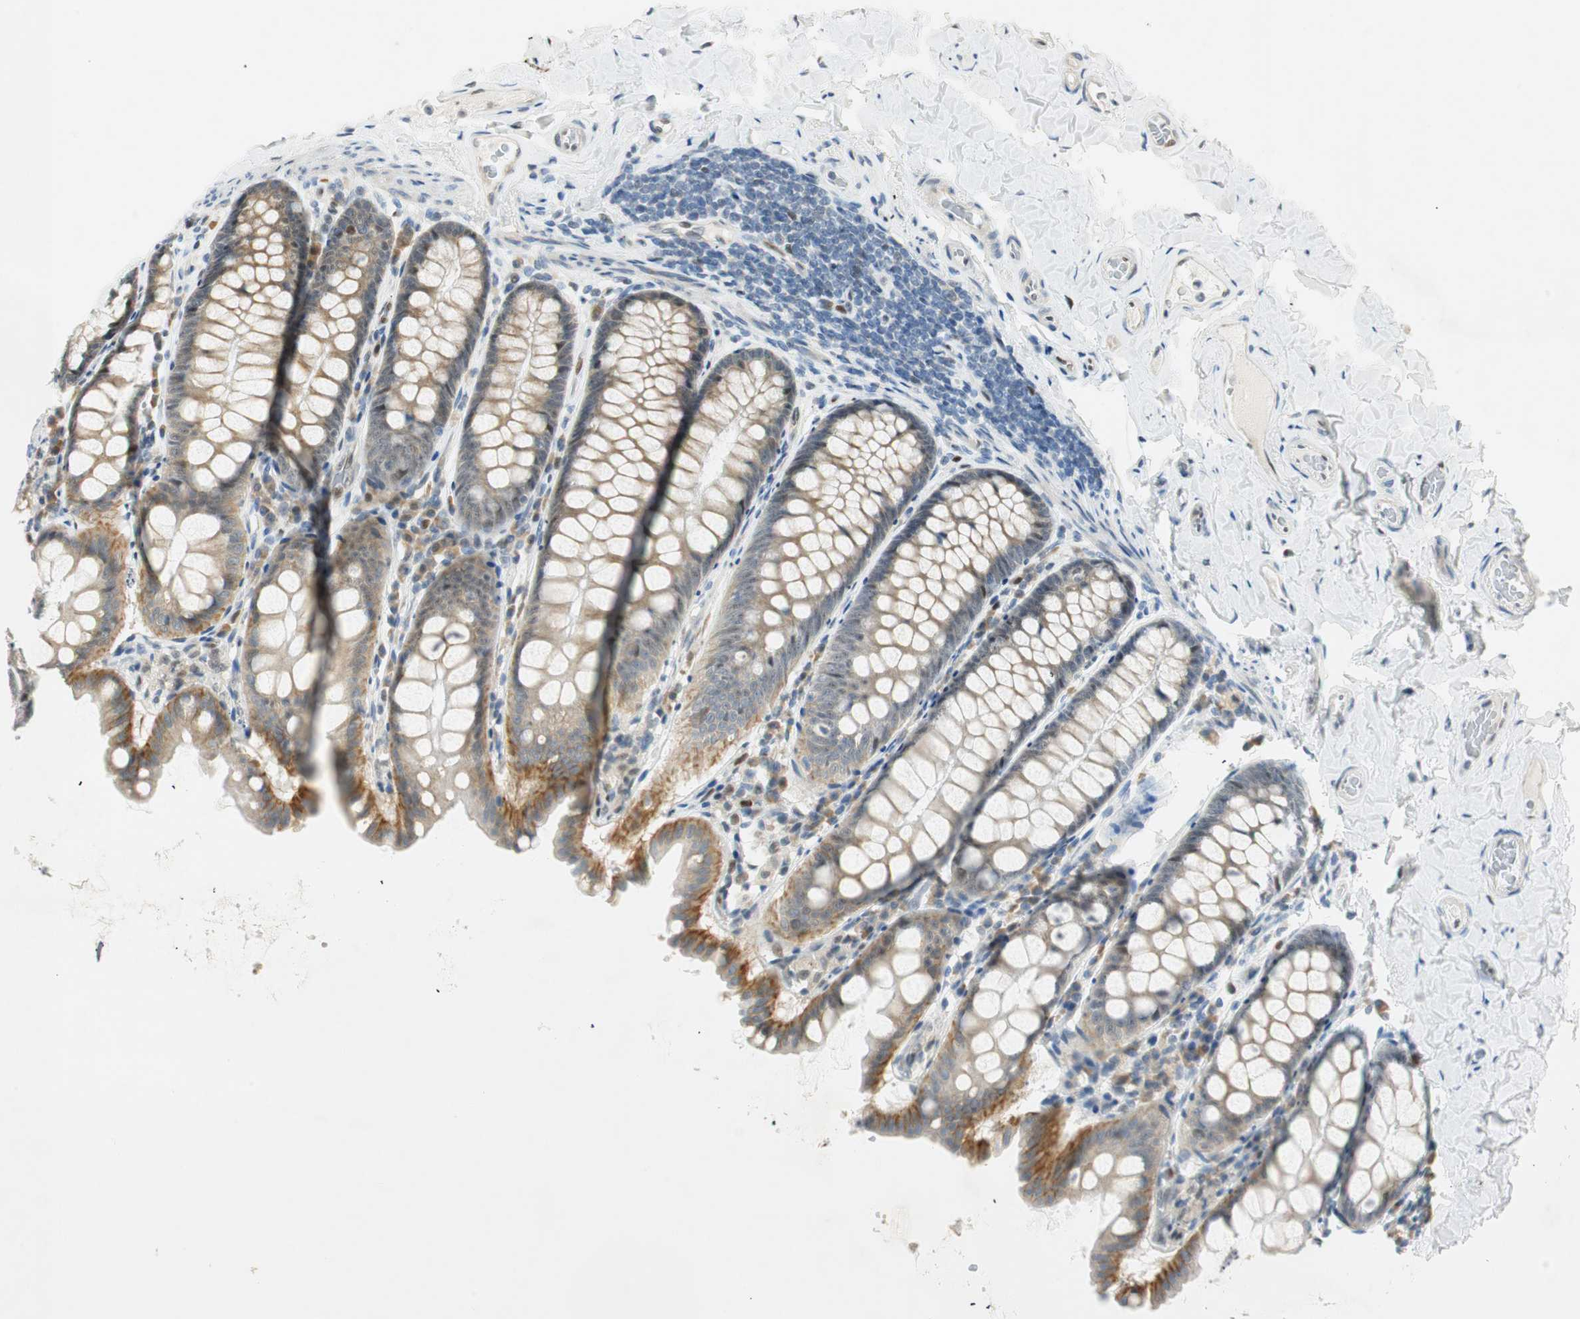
{"staining": {"intensity": "weak", "quantity": ">75%", "location": "nuclear"}, "tissue": "colon", "cell_type": "Endothelial cells", "image_type": "normal", "snomed": [{"axis": "morphology", "description": "Normal tissue, NOS"}, {"axis": "topography", "description": "Colon"}], "caption": "Protein staining by immunohistochemistry shows weak nuclear staining in approximately >75% of endothelial cells in normal colon. (Stains: DAB (3,3'-diaminobenzidine) in brown, nuclei in blue, Microscopy: brightfield microscopy at high magnification).", "gene": "MSX2", "patient": {"sex": "female", "age": 61}}